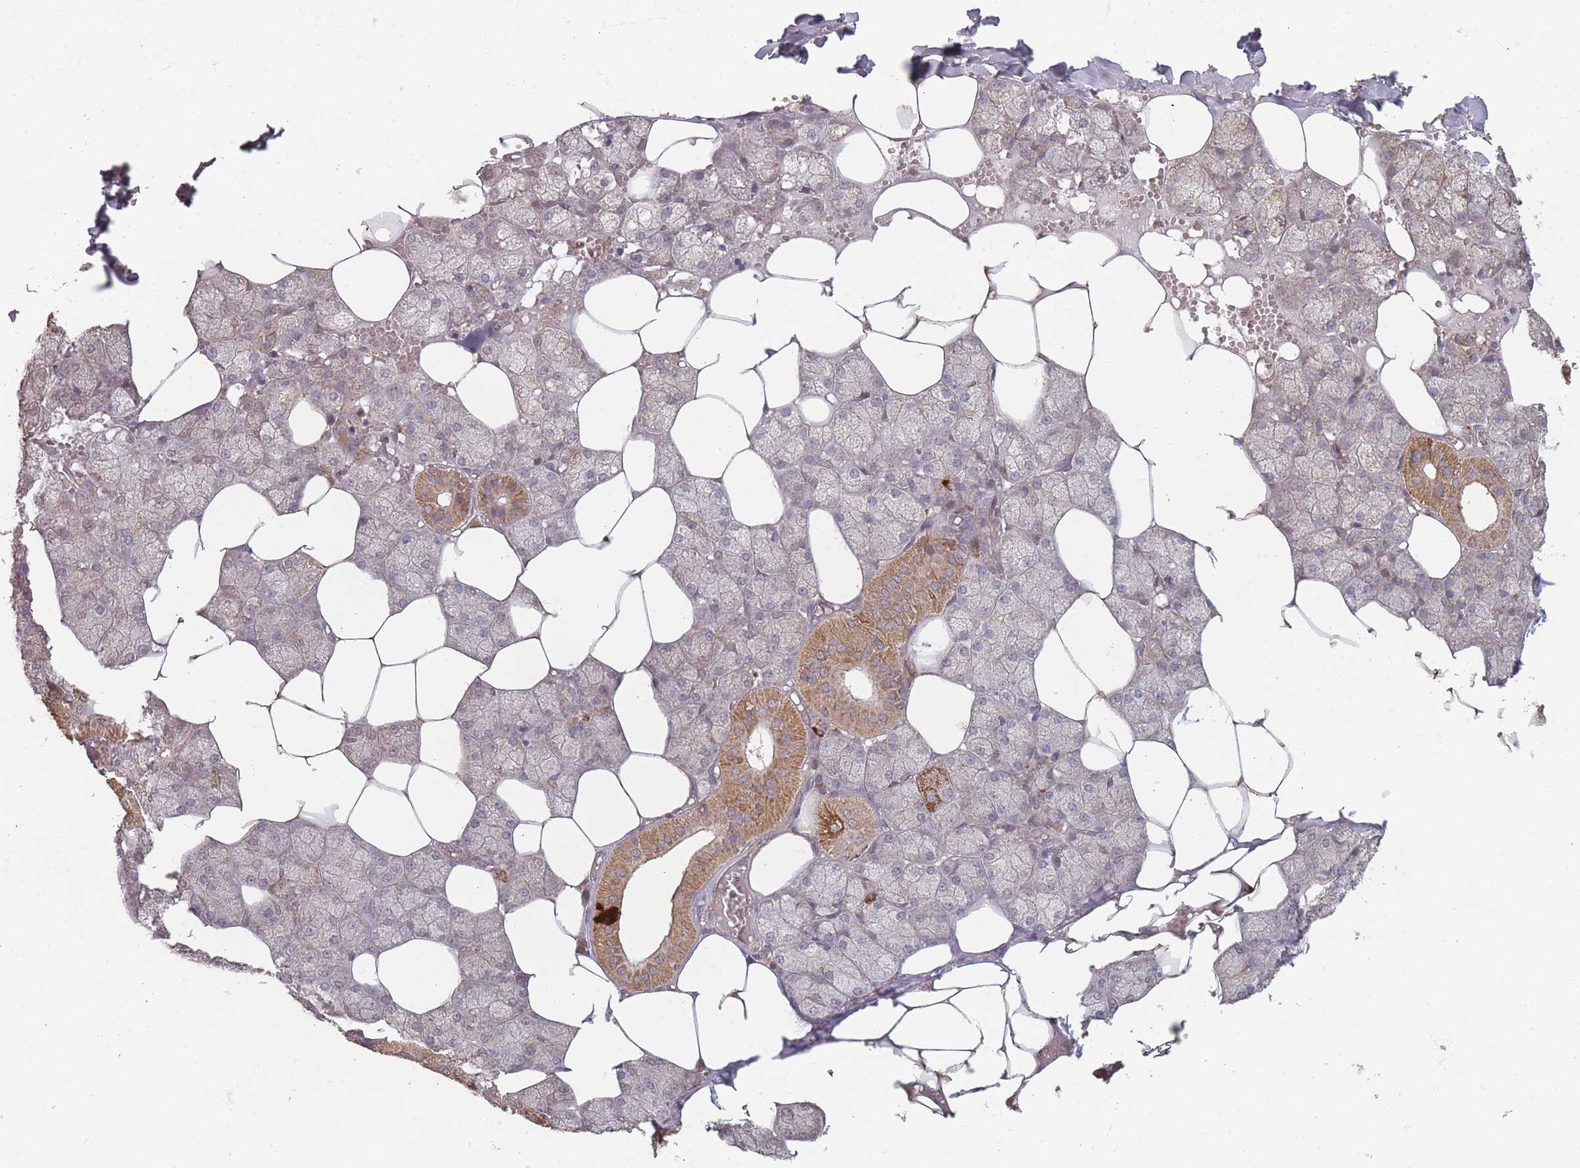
{"staining": {"intensity": "strong", "quantity": "<25%", "location": "cytoplasmic/membranous"}, "tissue": "salivary gland", "cell_type": "Glandular cells", "image_type": "normal", "snomed": [{"axis": "morphology", "description": "Normal tissue, NOS"}, {"axis": "topography", "description": "Salivary gland"}], "caption": "Brown immunohistochemical staining in normal human salivary gland reveals strong cytoplasmic/membranous expression in approximately <25% of glandular cells.", "gene": "LYRM7", "patient": {"sex": "male", "age": 62}}